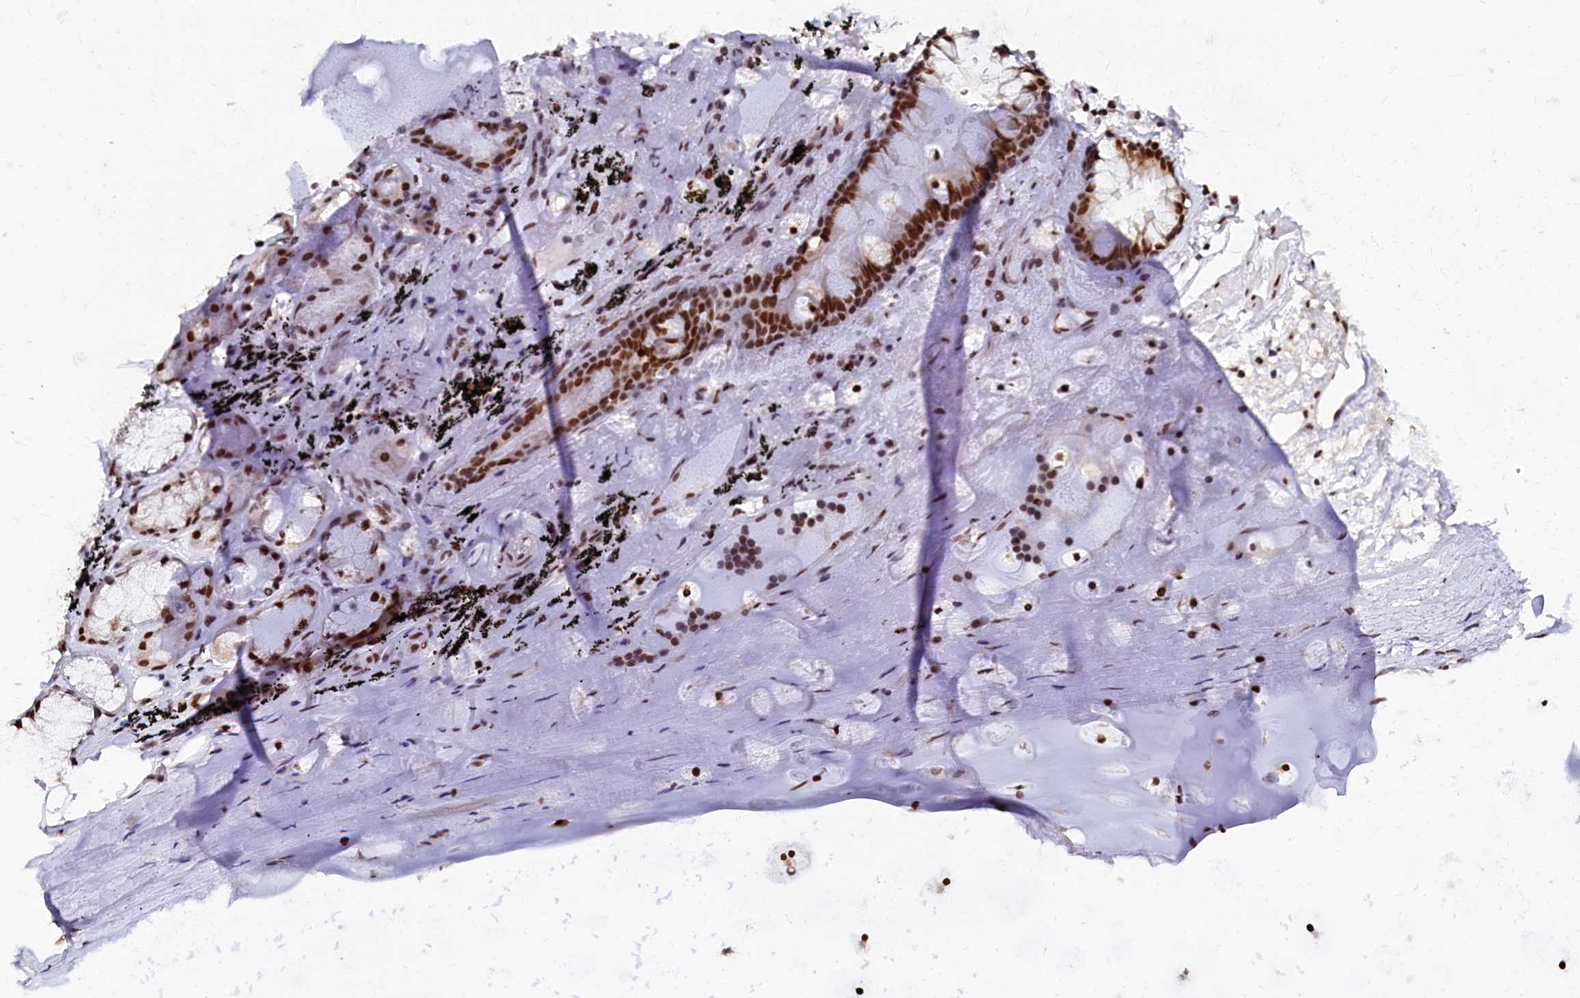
{"staining": {"intensity": "strong", "quantity": ">75%", "location": "nuclear"}, "tissue": "adipose tissue", "cell_type": "Adipocytes", "image_type": "normal", "snomed": [{"axis": "morphology", "description": "Normal tissue, NOS"}, {"axis": "topography", "description": "Lymph node"}, {"axis": "topography", "description": "Bronchus"}], "caption": "The histopathology image exhibits immunohistochemical staining of normal adipose tissue. There is strong nuclear positivity is seen in approximately >75% of adipocytes.", "gene": "CPSF7", "patient": {"sex": "male", "age": 63}}